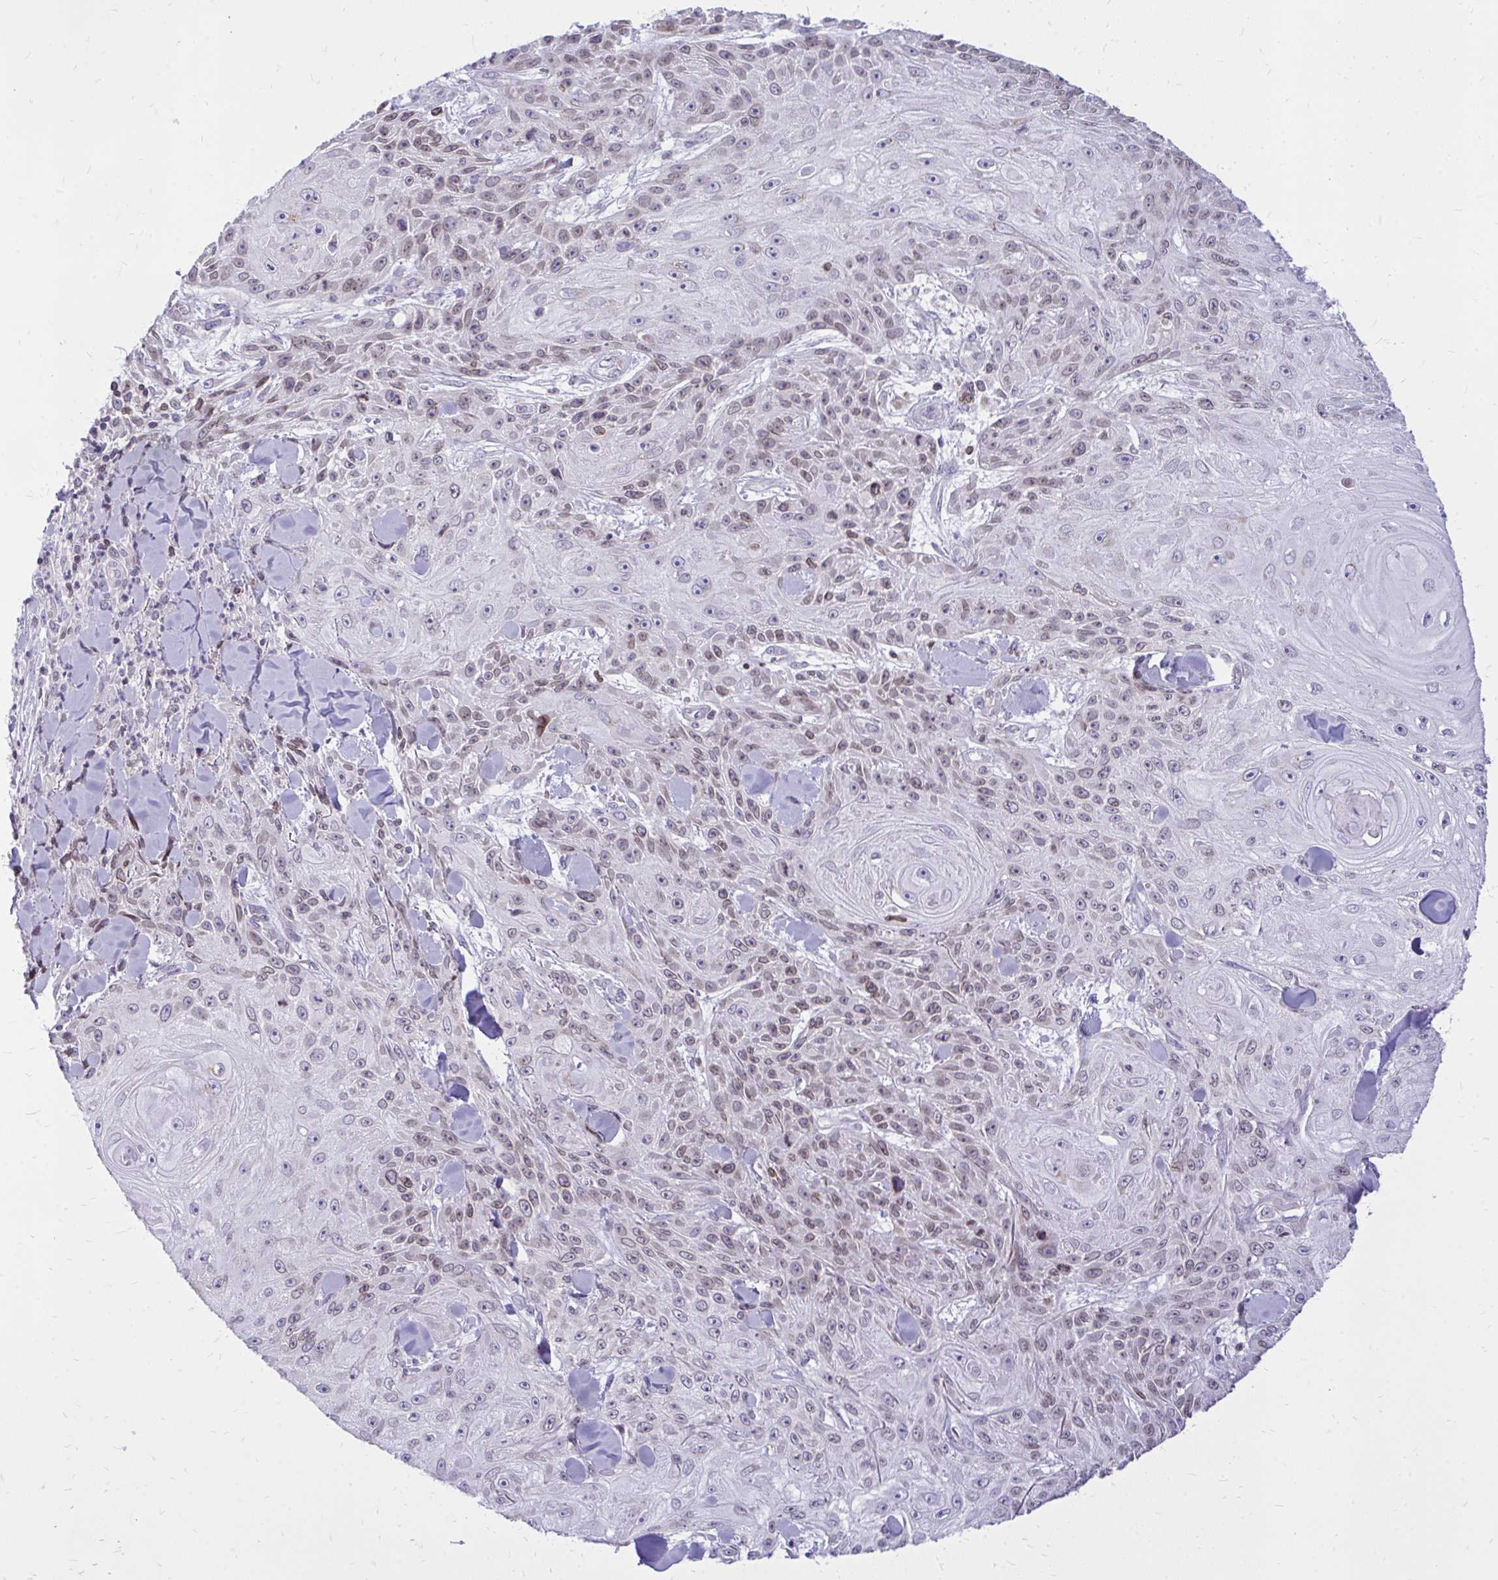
{"staining": {"intensity": "moderate", "quantity": "<25%", "location": "cytoplasmic/membranous,nuclear"}, "tissue": "skin cancer", "cell_type": "Tumor cells", "image_type": "cancer", "snomed": [{"axis": "morphology", "description": "Squamous cell carcinoma, NOS"}, {"axis": "topography", "description": "Skin"}], "caption": "Squamous cell carcinoma (skin) tissue reveals moderate cytoplasmic/membranous and nuclear expression in about <25% of tumor cells, visualized by immunohistochemistry.", "gene": "RPS6KA2", "patient": {"sex": "male", "age": 88}}